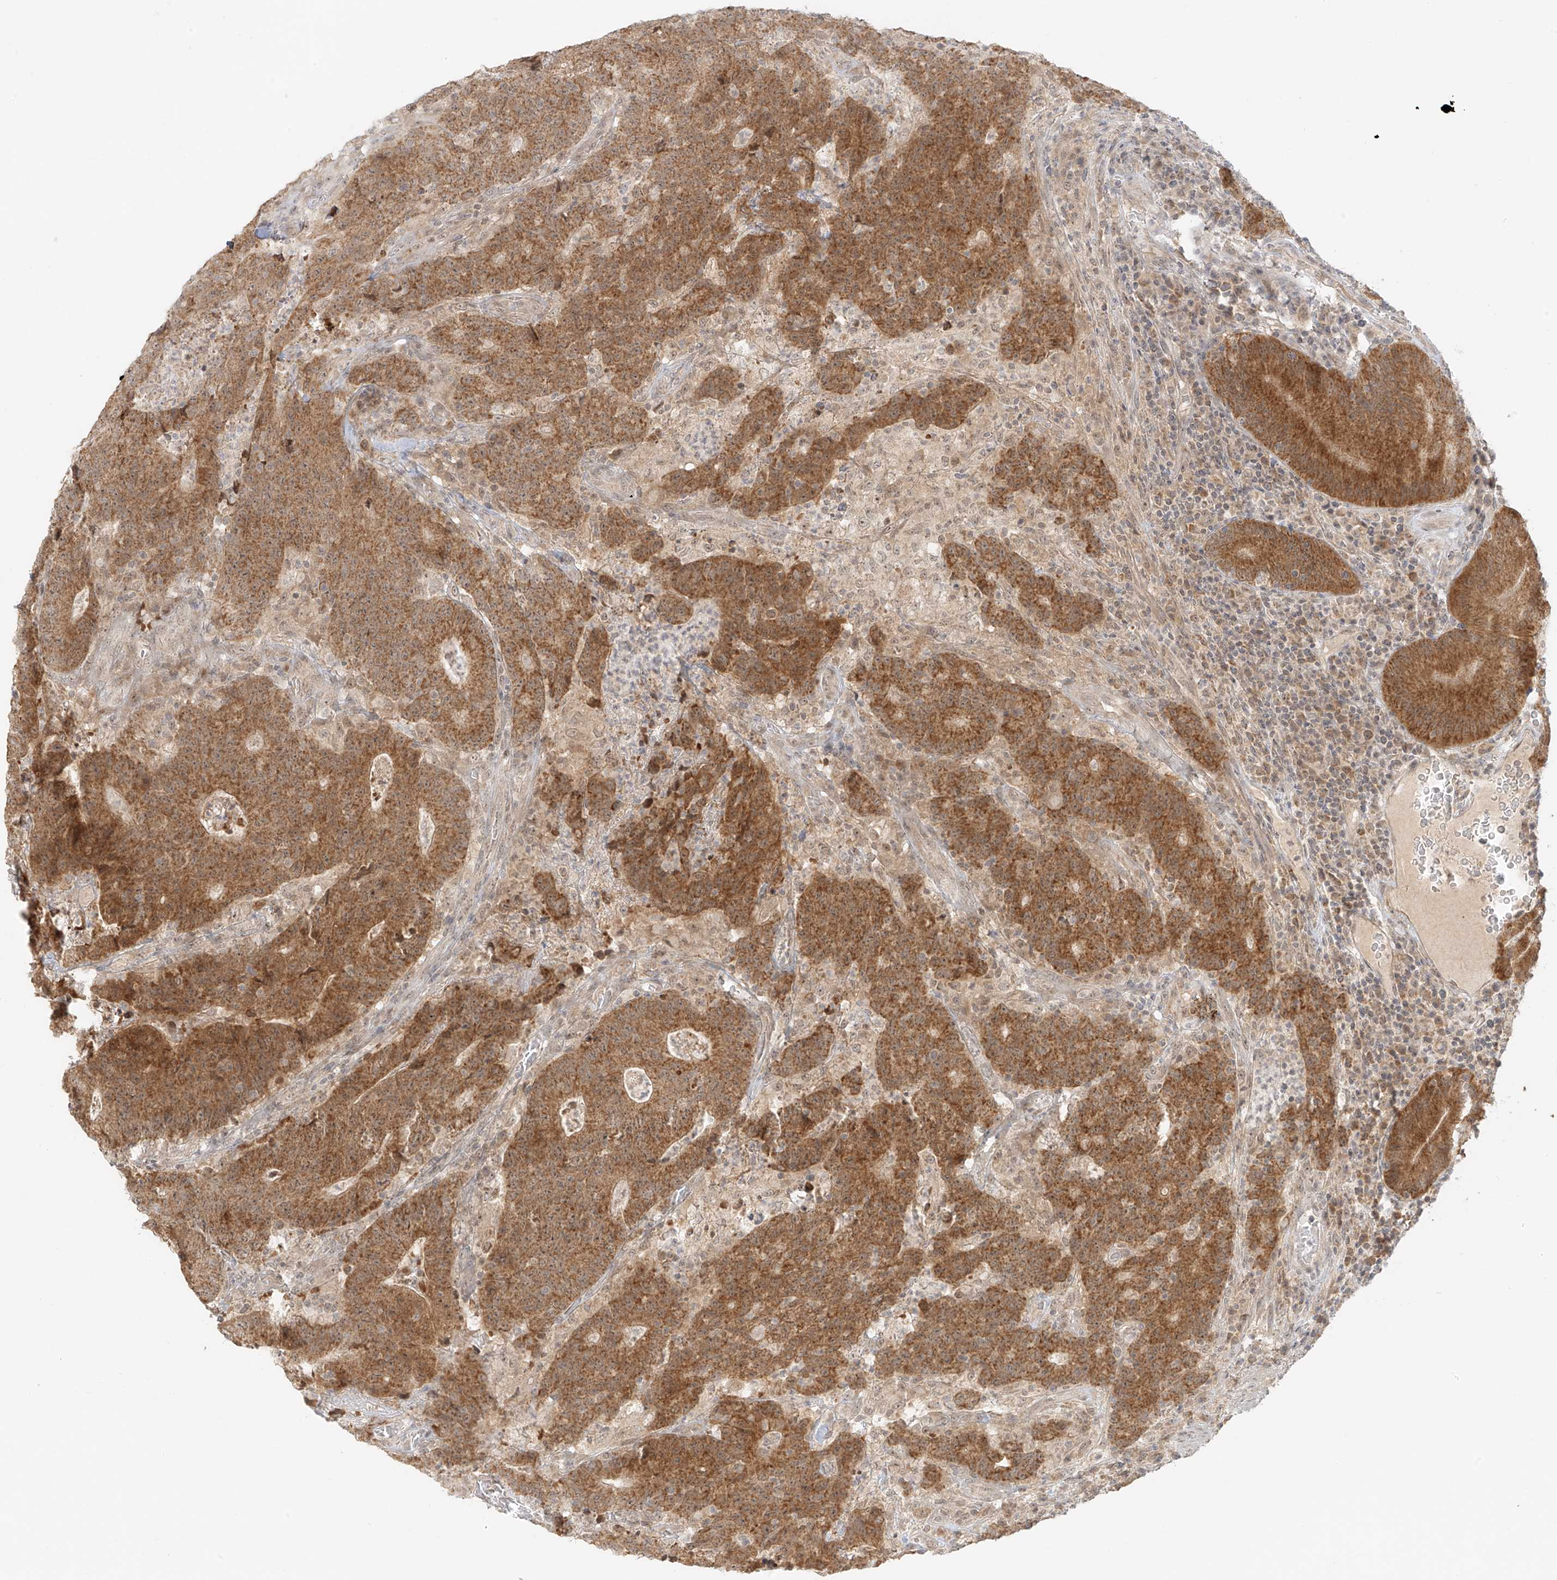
{"staining": {"intensity": "moderate", "quantity": ">75%", "location": "cytoplasmic/membranous"}, "tissue": "colorectal cancer", "cell_type": "Tumor cells", "image_type": "cancer", "snomed": [{"axis": "morphology", "description": "Normal tissue, NOS"}, {"axis": "morphology", "description": "Adenocarcinoma, NOS"}, {"axis": "topography", "description": "Colon"}], "caption": "Brown immunohistochemical staining in human colorectal adenocarcinoma exhibits moderate cytoplasmic/membranous positivity in approximately >75% of tumor cells.", "gene": "MIPEP", "patient": {"sex": "female", "age": 75}}